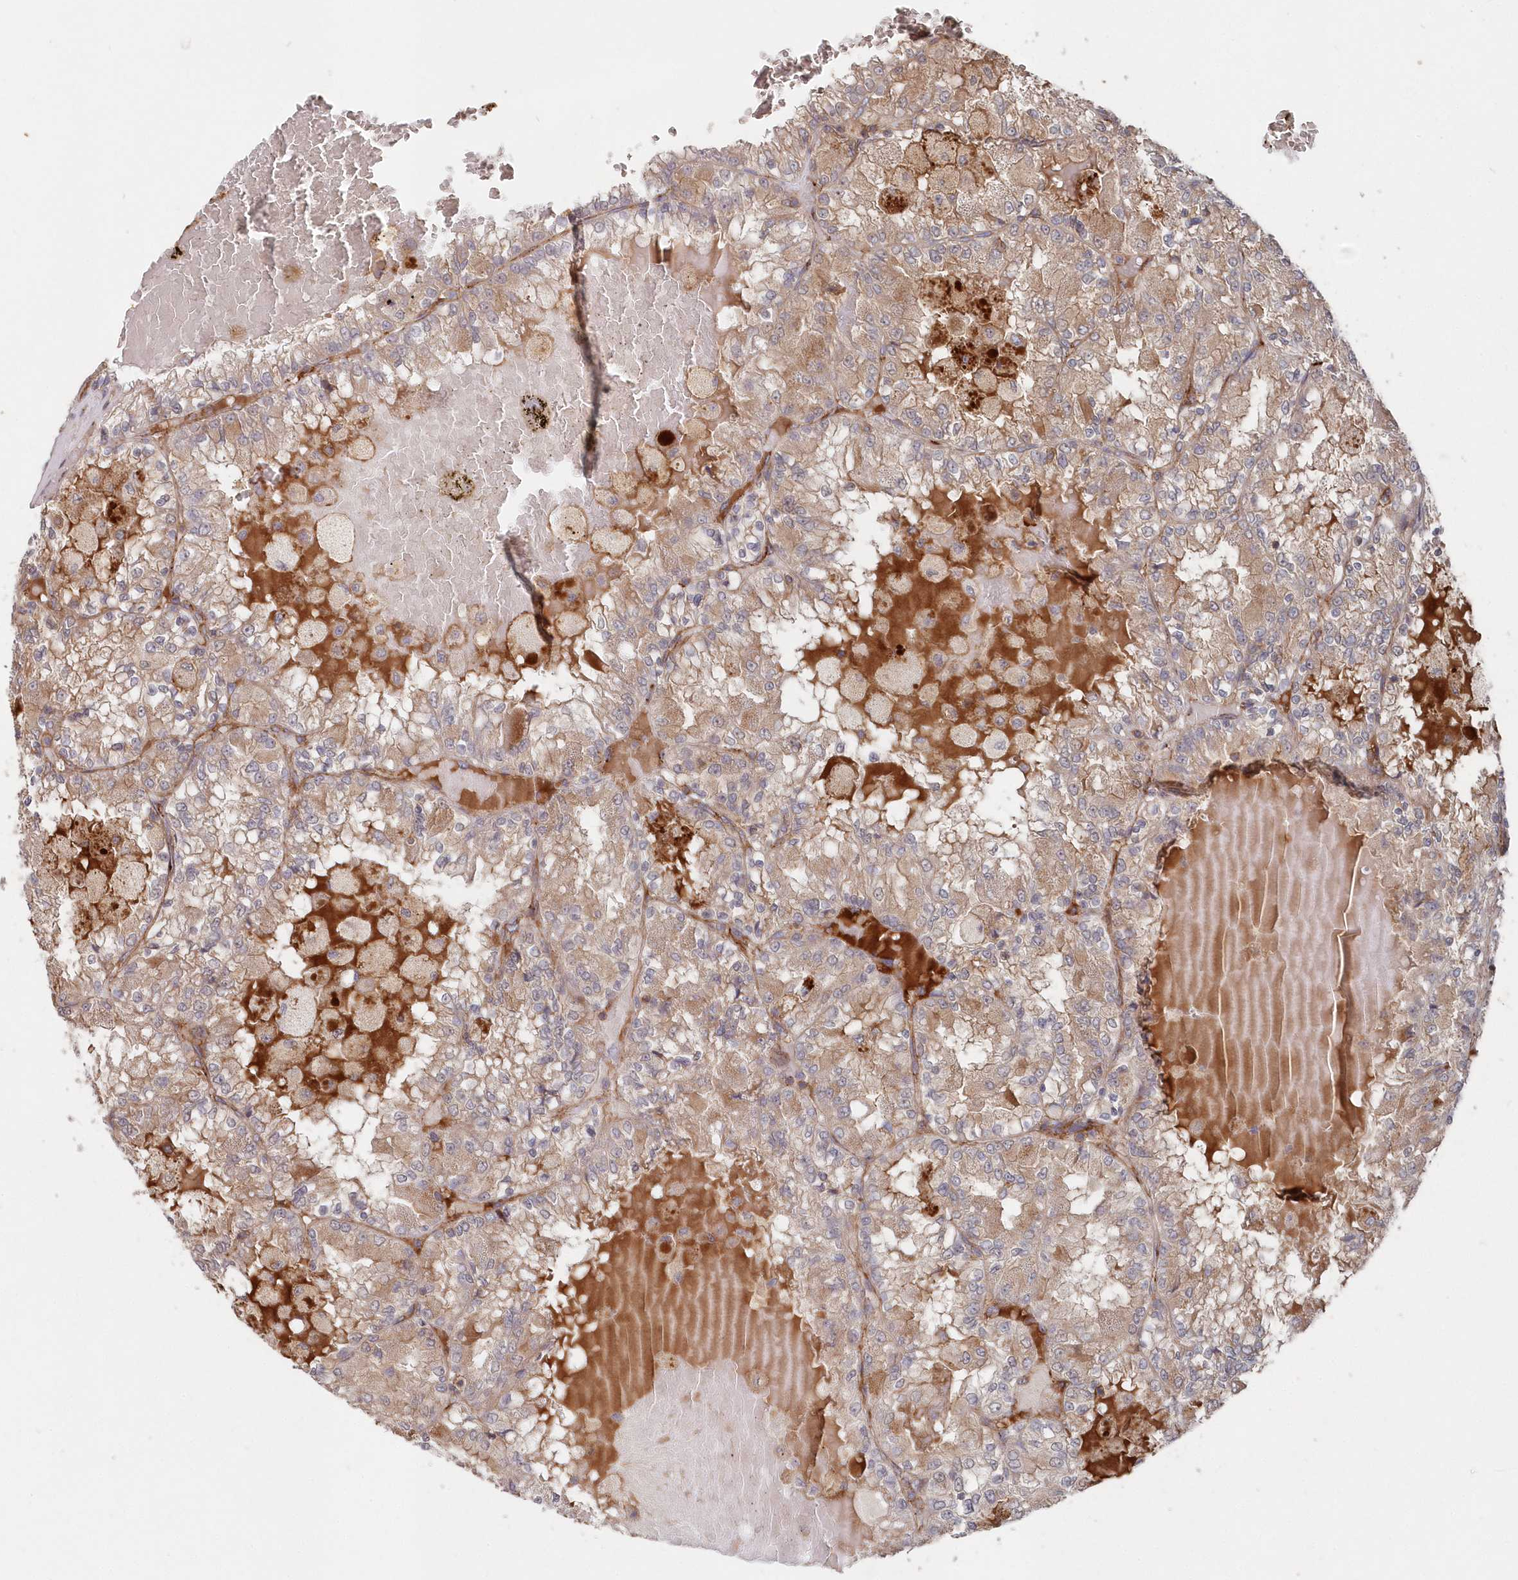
{"staining": {"intensity": "weak", "quantity": "<25%", "location": "cytoplasmic/membranous"}, "tissue": "renal cancer", "cell_type": "Tumor cells", "image_type": "cancer", "snomed": [{"axis": "morphology", "description": "Adenocarcinoma, NOS"}, {"axis": "topography", "description": "Kidney"}], "caption": "Protein analysis of renal cancer (adenocarcinoma) reveals no significant expression in tumor cells.", "gene": "ABHD14B", "patient": {"sex": "female", "age": 56}}